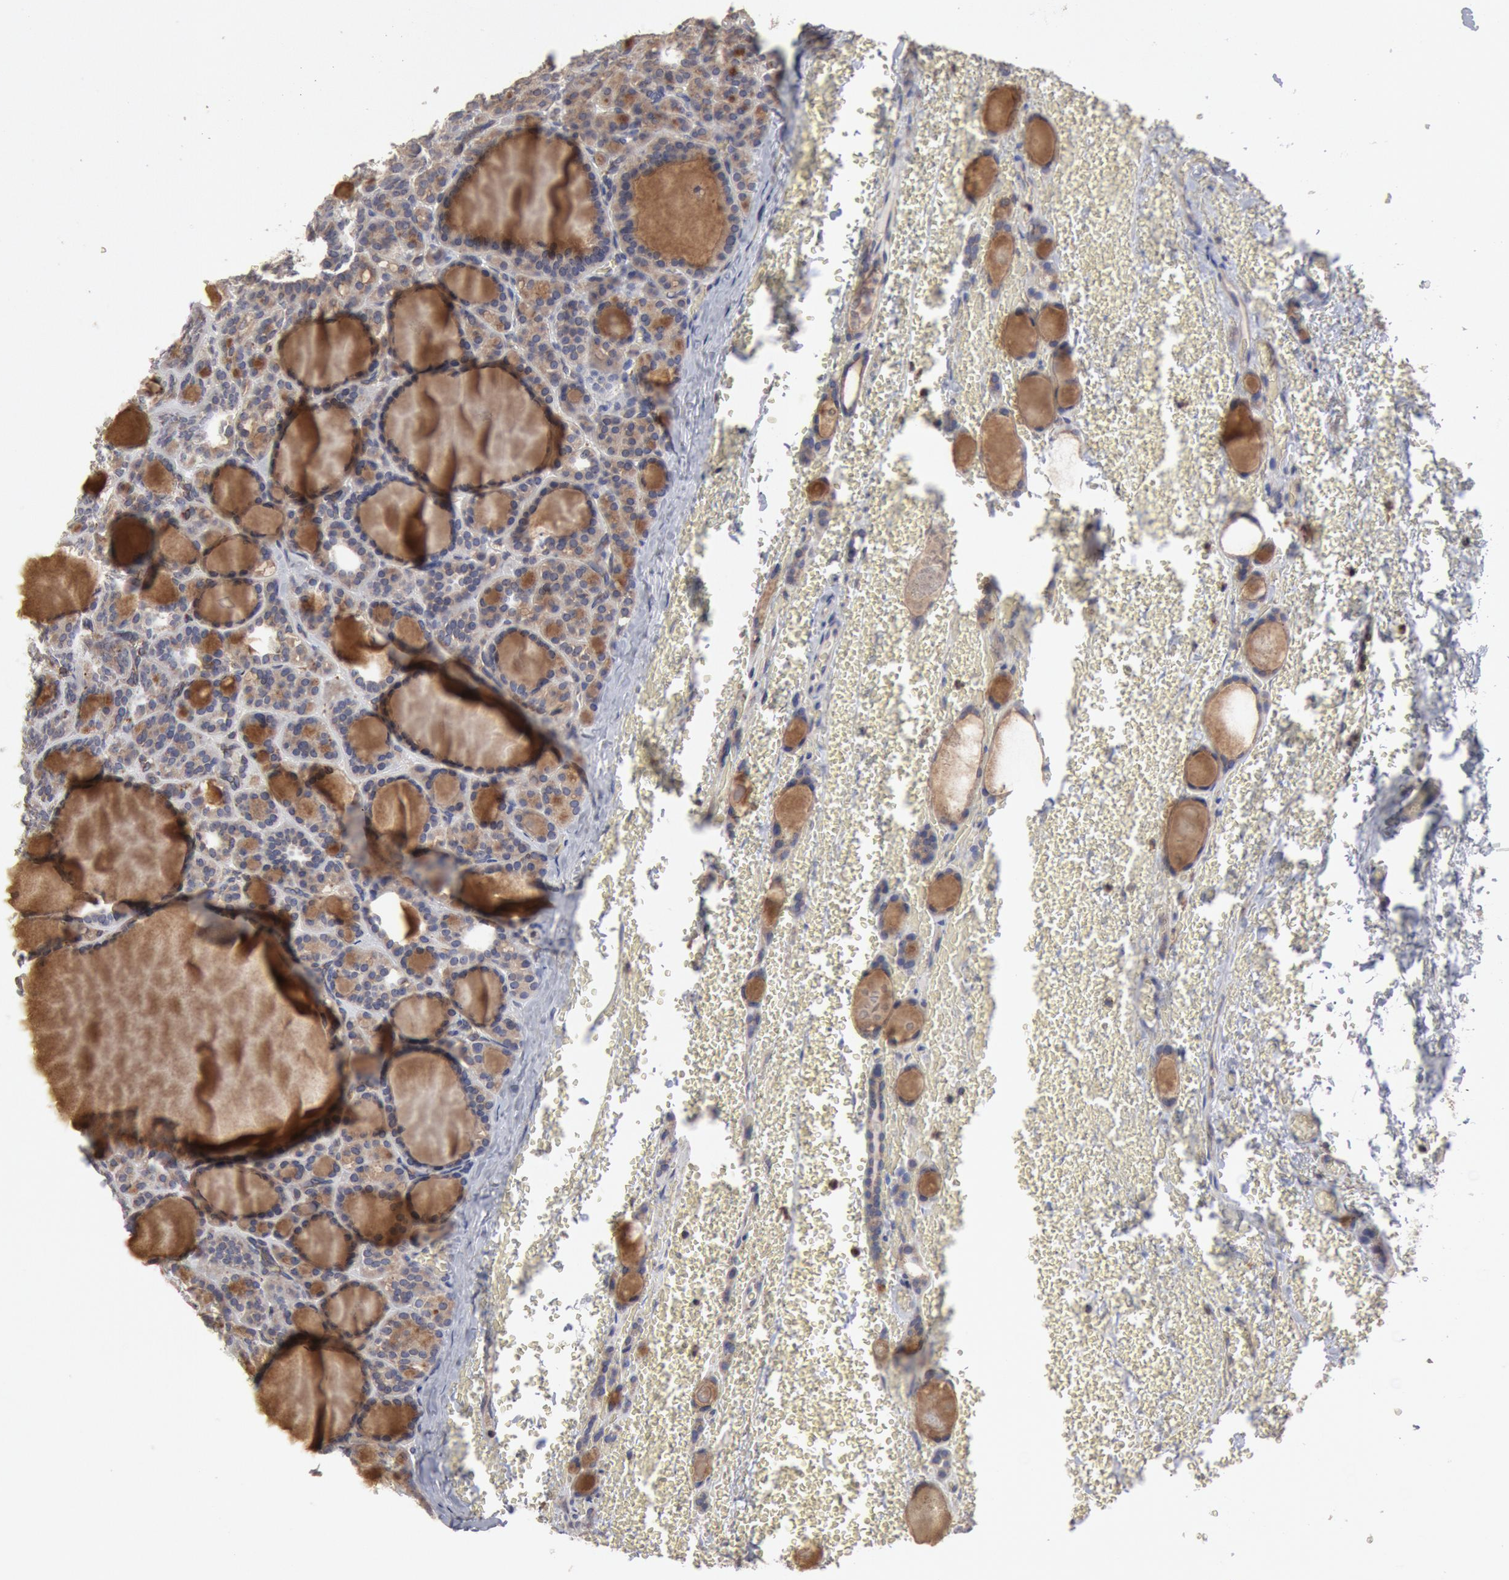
{"staining": {"intensity": "weak", "quantity": ">75%", "location": "cytoplasmic/membranous"}, "tissue": "thyroid cancer", "cell_type": "Tumor cells", "image_type": "cancer", "snomed": [{"axis": "morphology", "description": "Follicular adenoma carcinoma, NOS"}, {"axis": "topography", "description": "Thyroid gland"}], "caption": "Thyroid cancer was stained to show a protein in brown. There is low levels of weak cytoplasmic/membranous expression in approximately >75% of tumor cells. (DAB IHC, brown staining for protein, blue staining for nuclei).", "gene": "OSBPL8", "patient": {"sex": "female", "age": 71}}